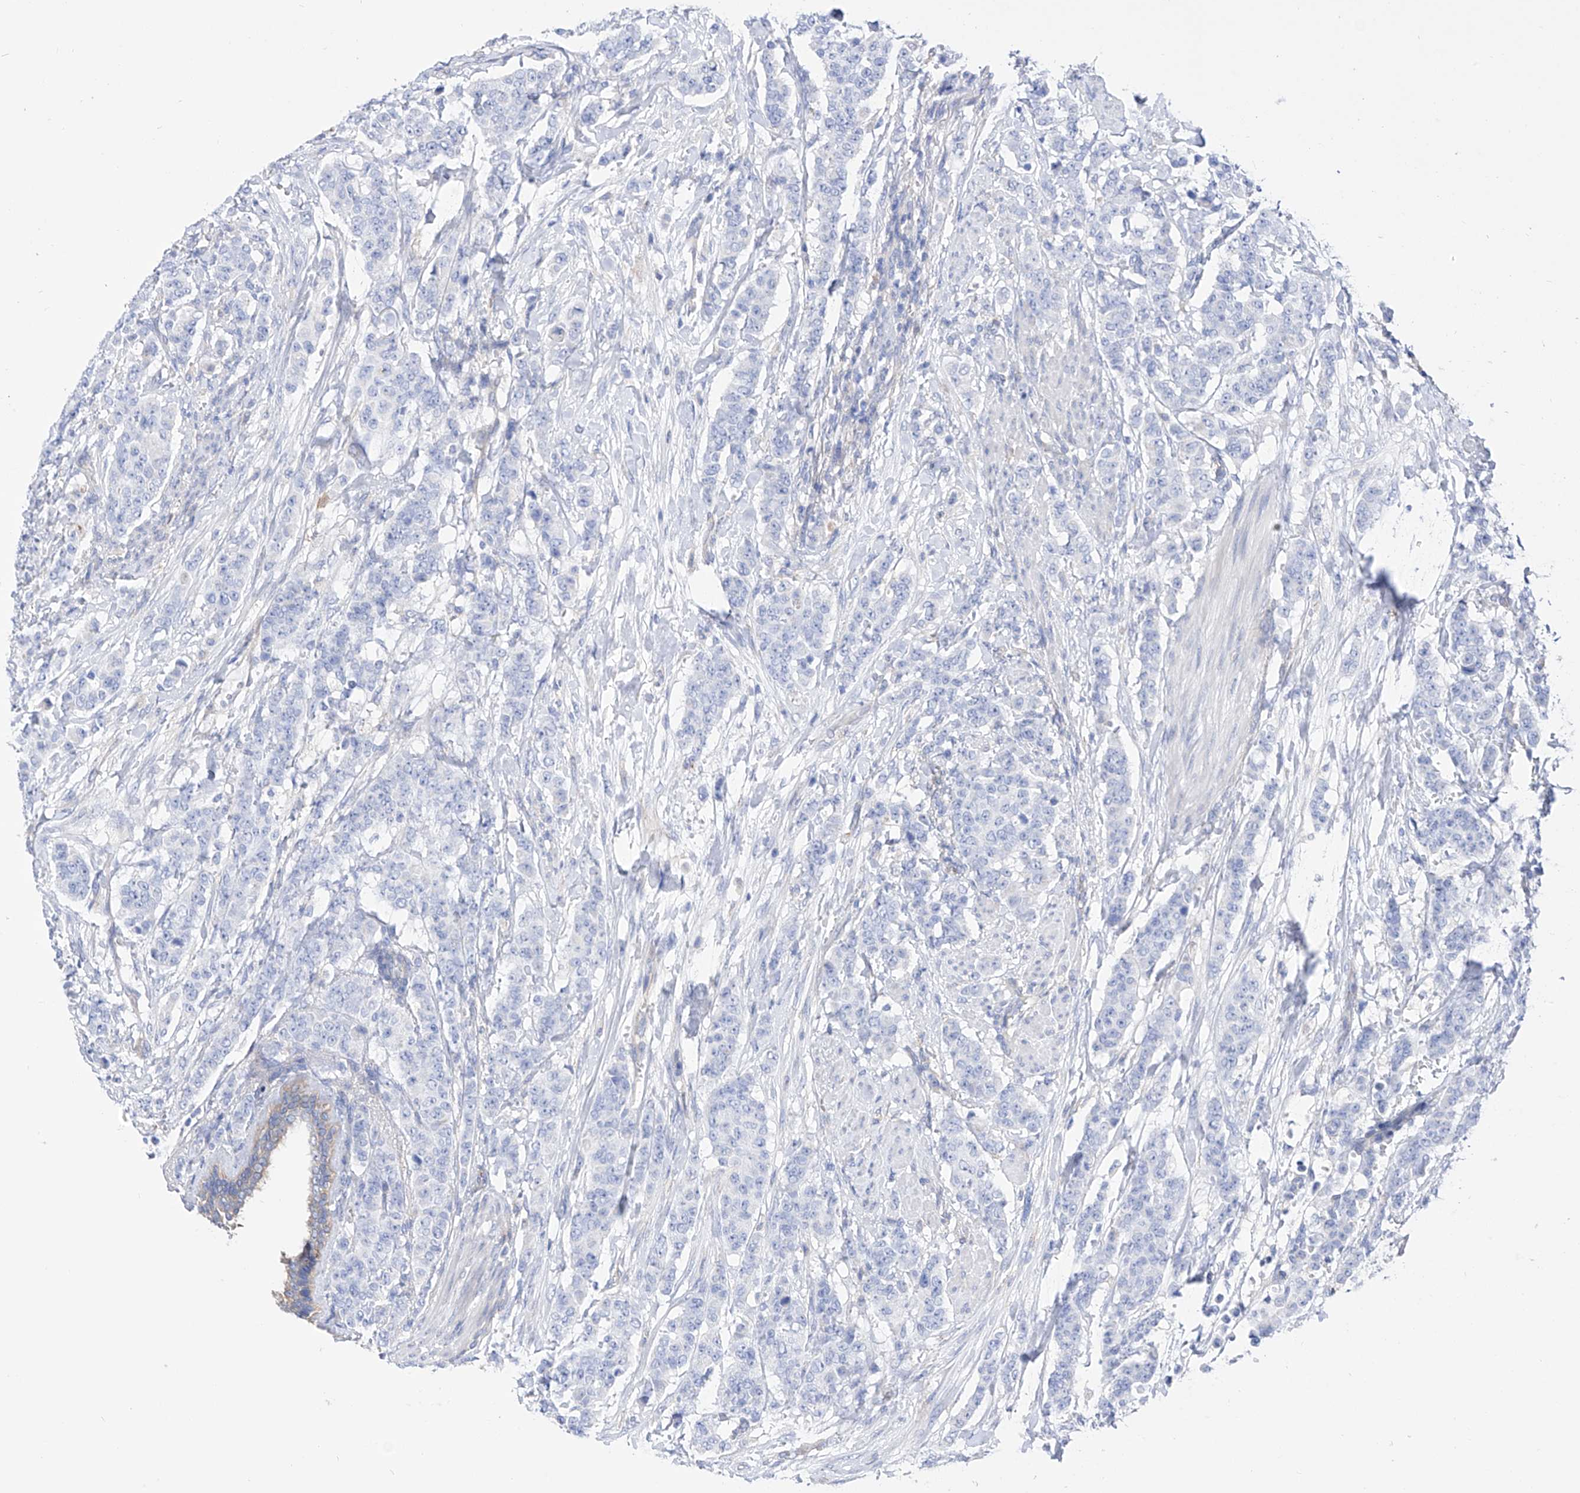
{"staining": {"intensity": "negative", "quantity": "none", "location": "none"}, "tissue": "breast cancer", "cell_type": "Tumor cells", "image_type": "cancer", "snomed": [{"axis": "morphology", "description": "Duct carcinoma"}, {"axis": "topography", "description": "Breast"}], "caption": "Micrograph shows no significant protein expression in tumor cells of breast cancer (intraductal carcinoma).", "gene": "ZNF653", "patient": {"sex": "female", "age": 40}}